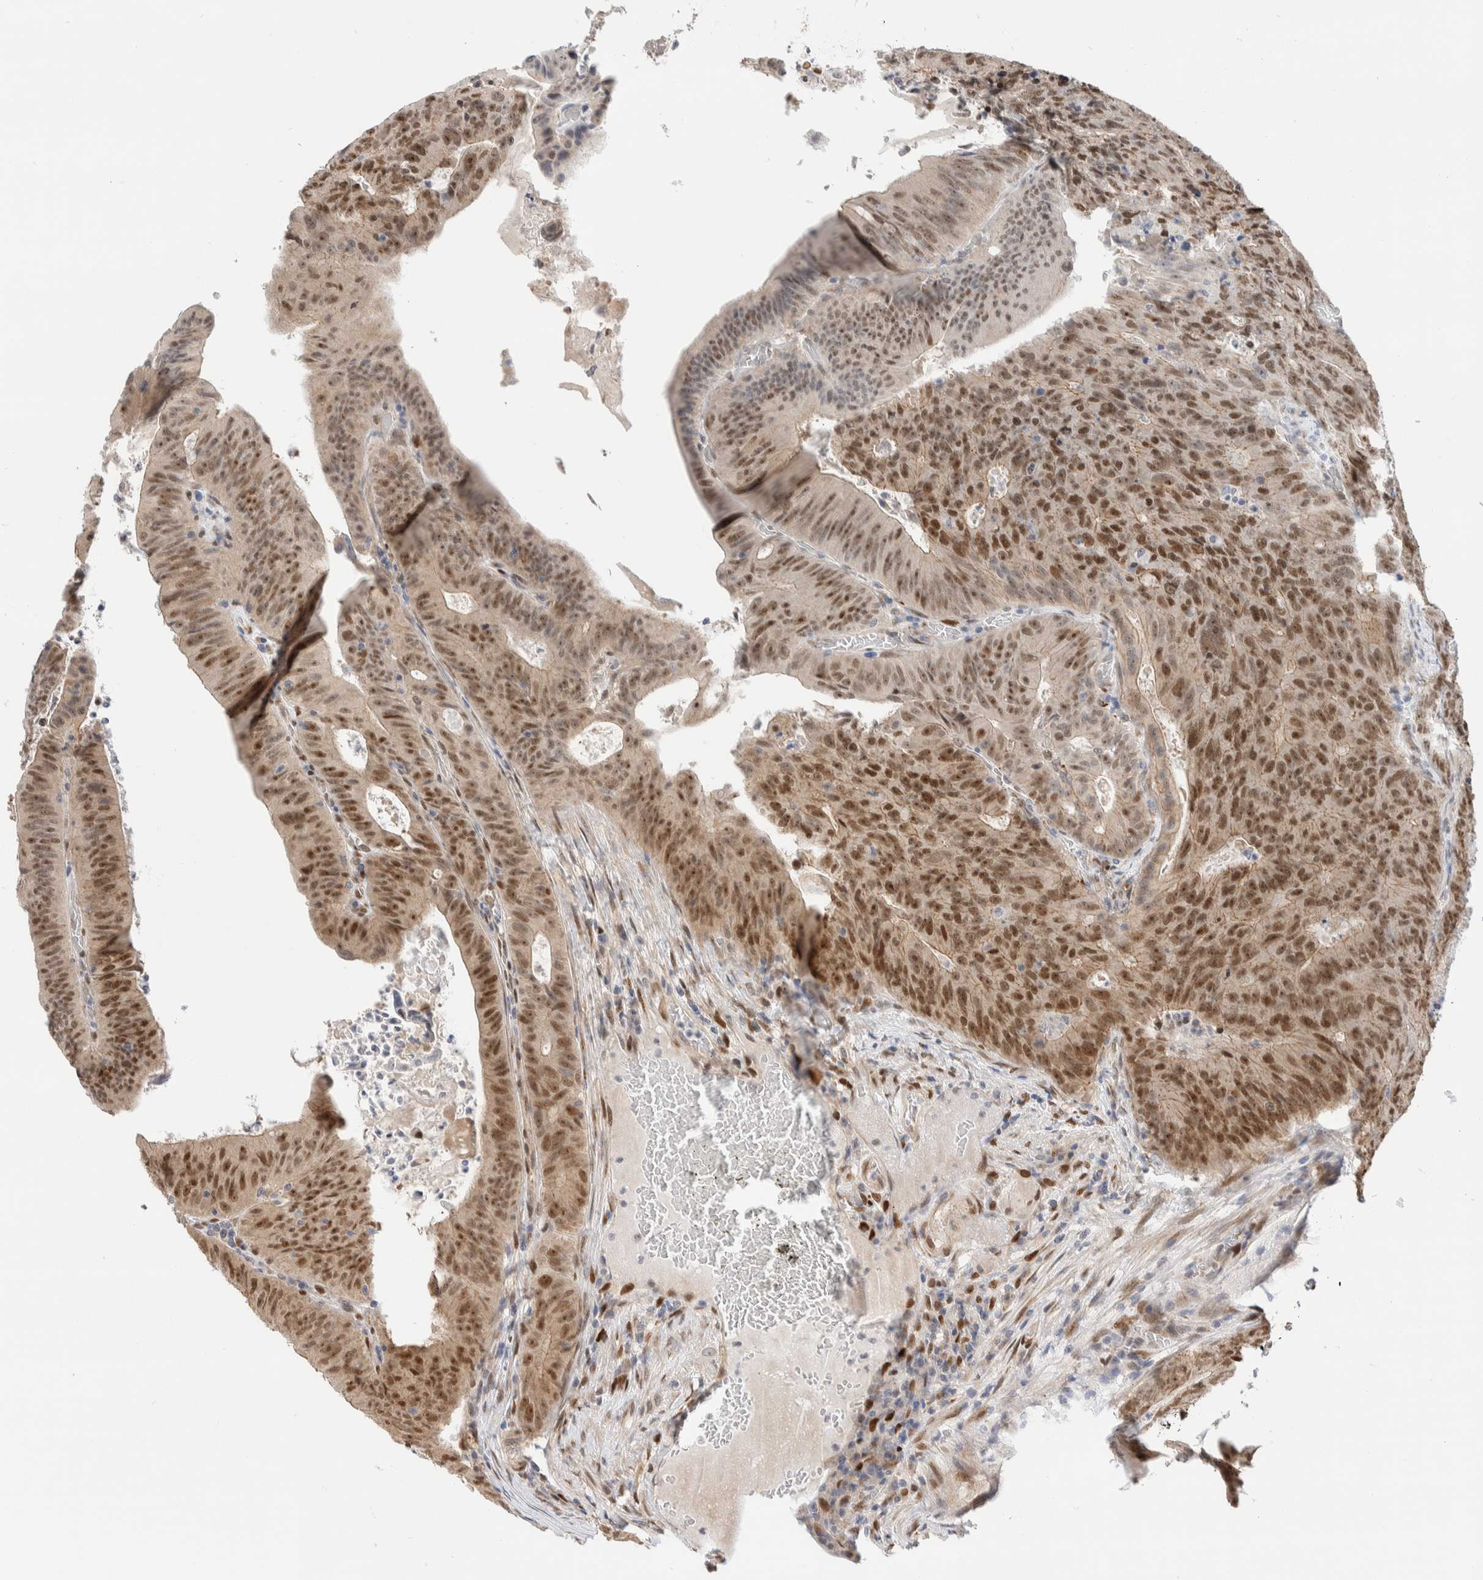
{"staining": {"intensity": "moderate", "quantity": ">75%", "location": "cytoplasmic/membranous,nuclear"}, "tissue": "colorectal cancer", "cell_type": "Tumor cells", "image_type": "cancer", "snomed": [{"axis": "morphology", "description": "Adenocarcinoma, NOS"}, {"axis": "topography", "description": "Colon"}], "caption": "Protein staining reveals moderate cytoplasmic/membranous and nuclear positivity in about >75% of tumor cells in colorectal cancer (adenocarcinoma). (Brightfield microscopy of DAB IHC at high magnification).", "gene": "NSMAF", "patient": {"sex": "male", "age": 87}}